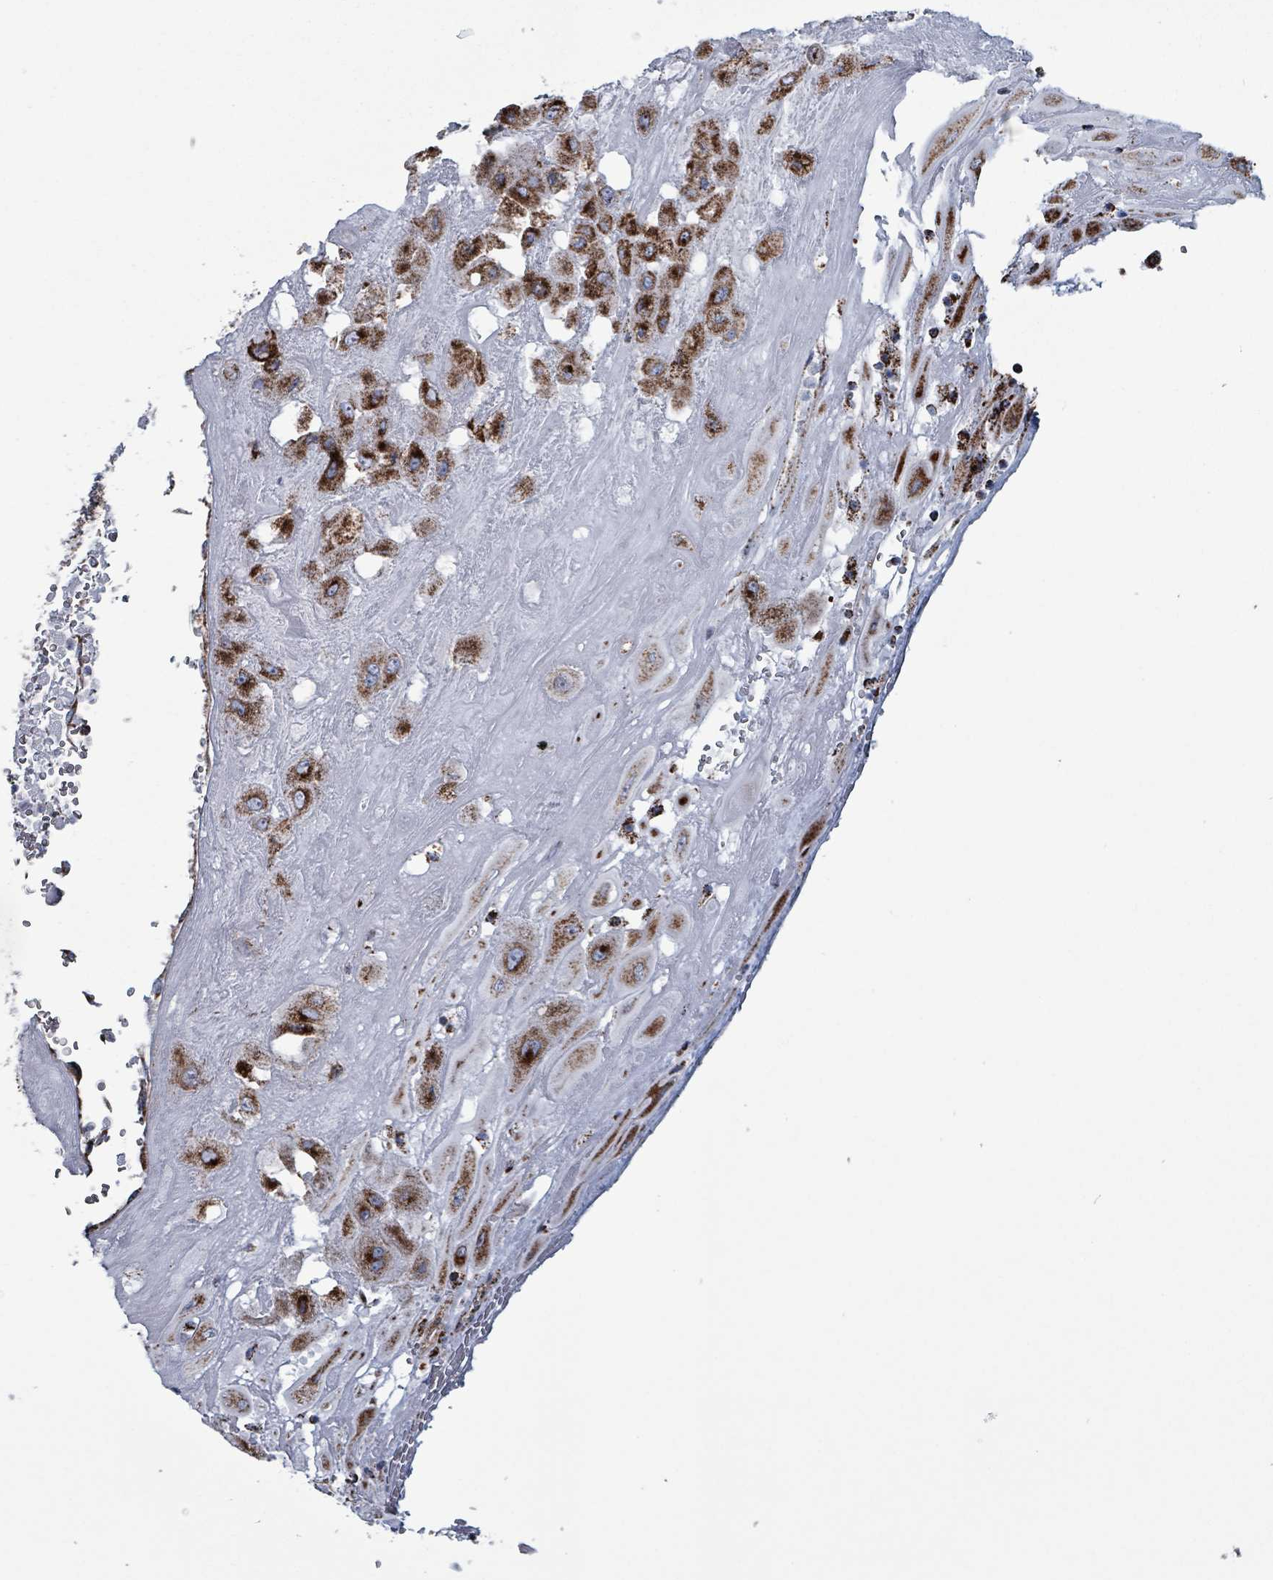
{"staining": {"intensity": "strong", "quantity": ">75%", "location": "cytoplasmic/membranous"}, "tissue": "placenta", "cell_type": "Decidual cells", "image_type": "normal", "snomed": [{"axis": "morphology", "description": "Normal tissue, NOS"}, {"axis": "topography", "description": "Placenta"}], "caption": "Strong cytoplasmic/membranous staining for a protein is appreciated in about >75% of decidual cells of benign placenta using IHC.", "gene": "IDH3B", "patient": {"sex": "female", "age": 32}}